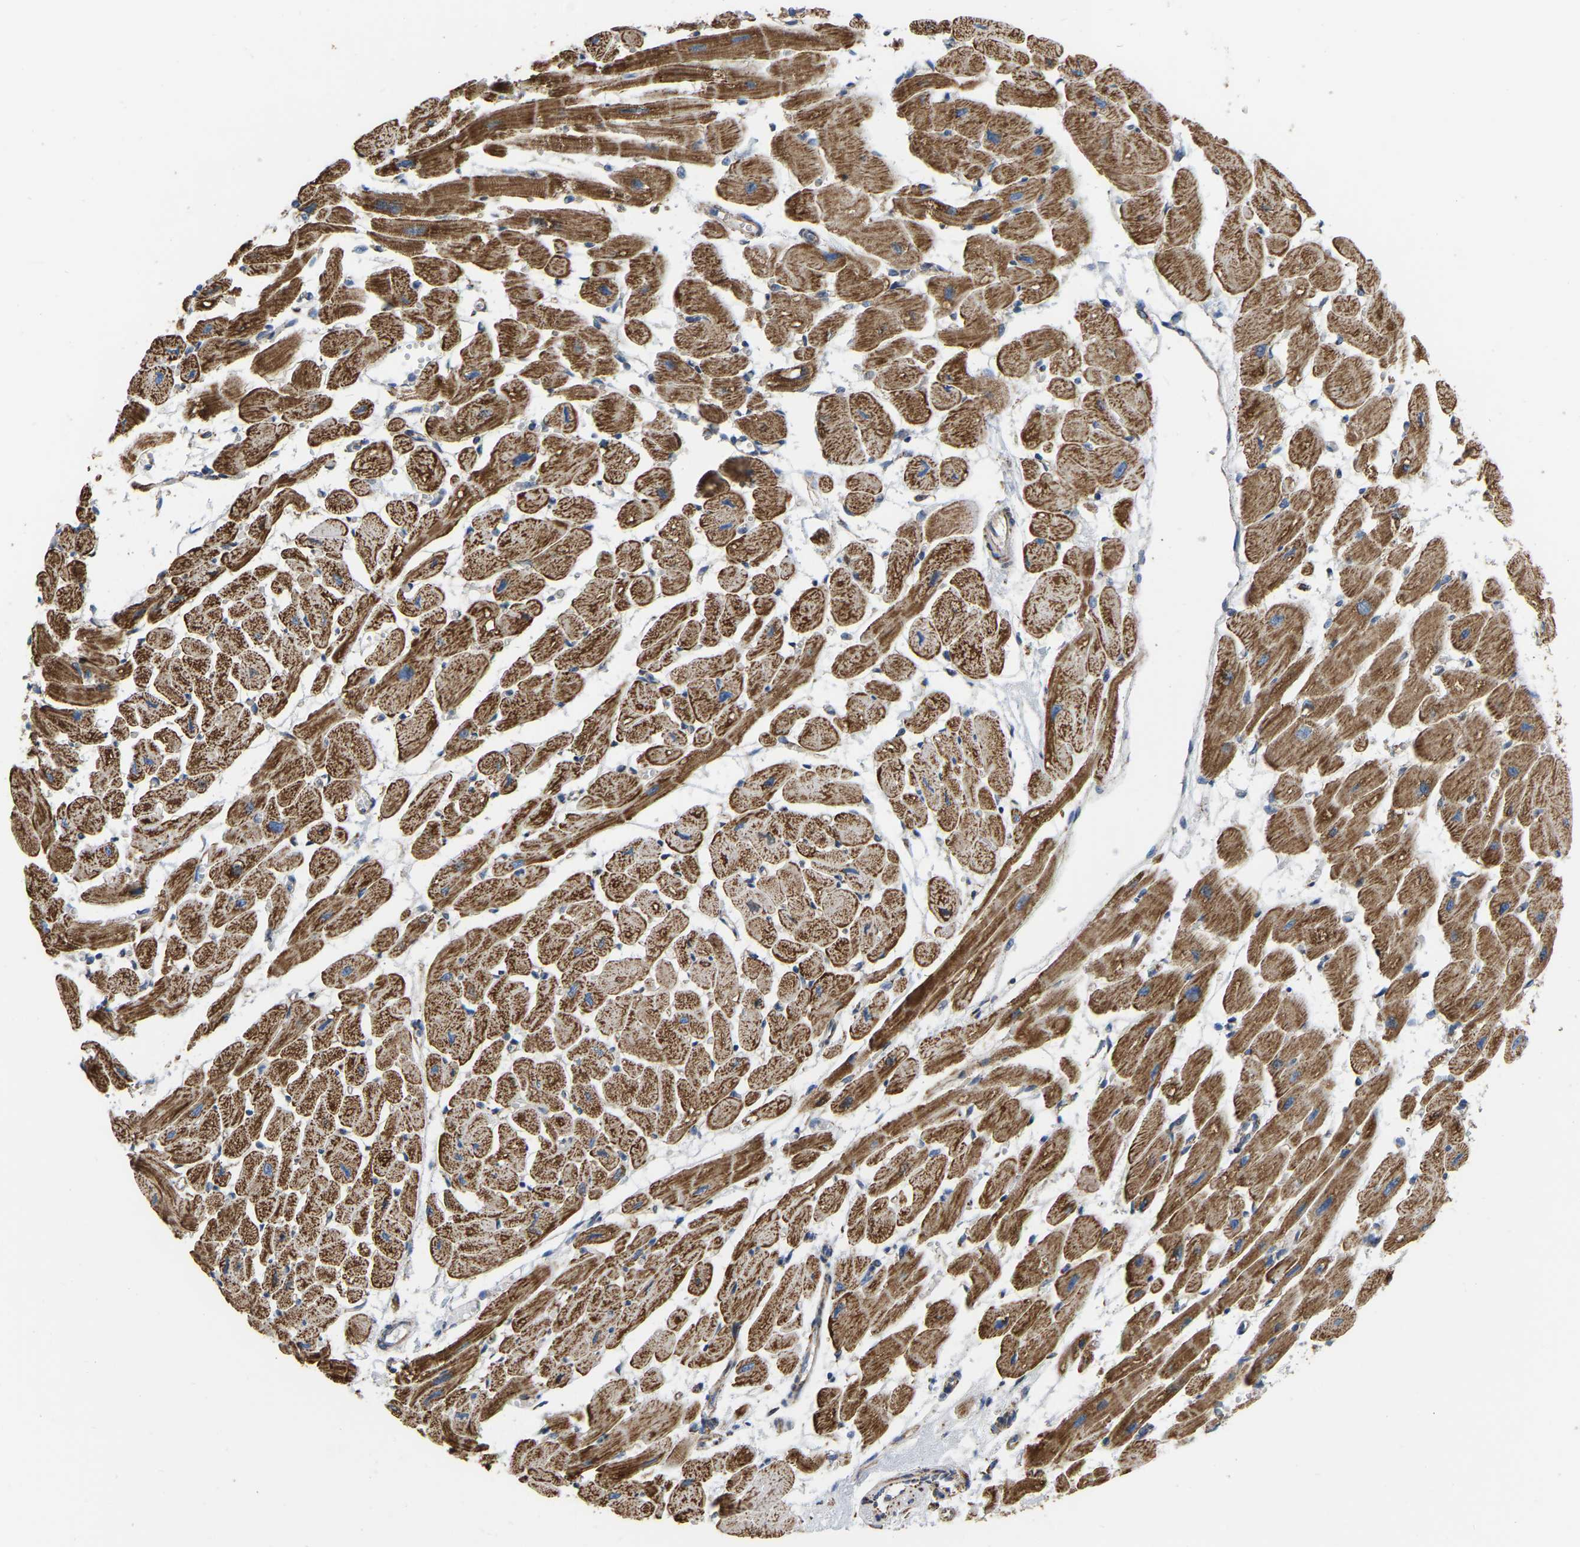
{"staining": {"intensity": "strong", "quantity": ">75%", "location": "cytoplasmic/membranous"}, "tissue": "heart muscle", "cell_type": "Cardiomyocytes", "image_type": "normal", "snomed": [{"axis": "morphology", "description": "Normal tissue, NOS"}, {"axis": "topography", "description": "Heart"}], "caption": "The micrograph shows staining of benign heart muscle, revealing strong cytoplasmic/membranous protein staining (brown color) within cardiomyocytes.", "gene": "CBLB", "patient": {"sex": "female", "age": 54}}